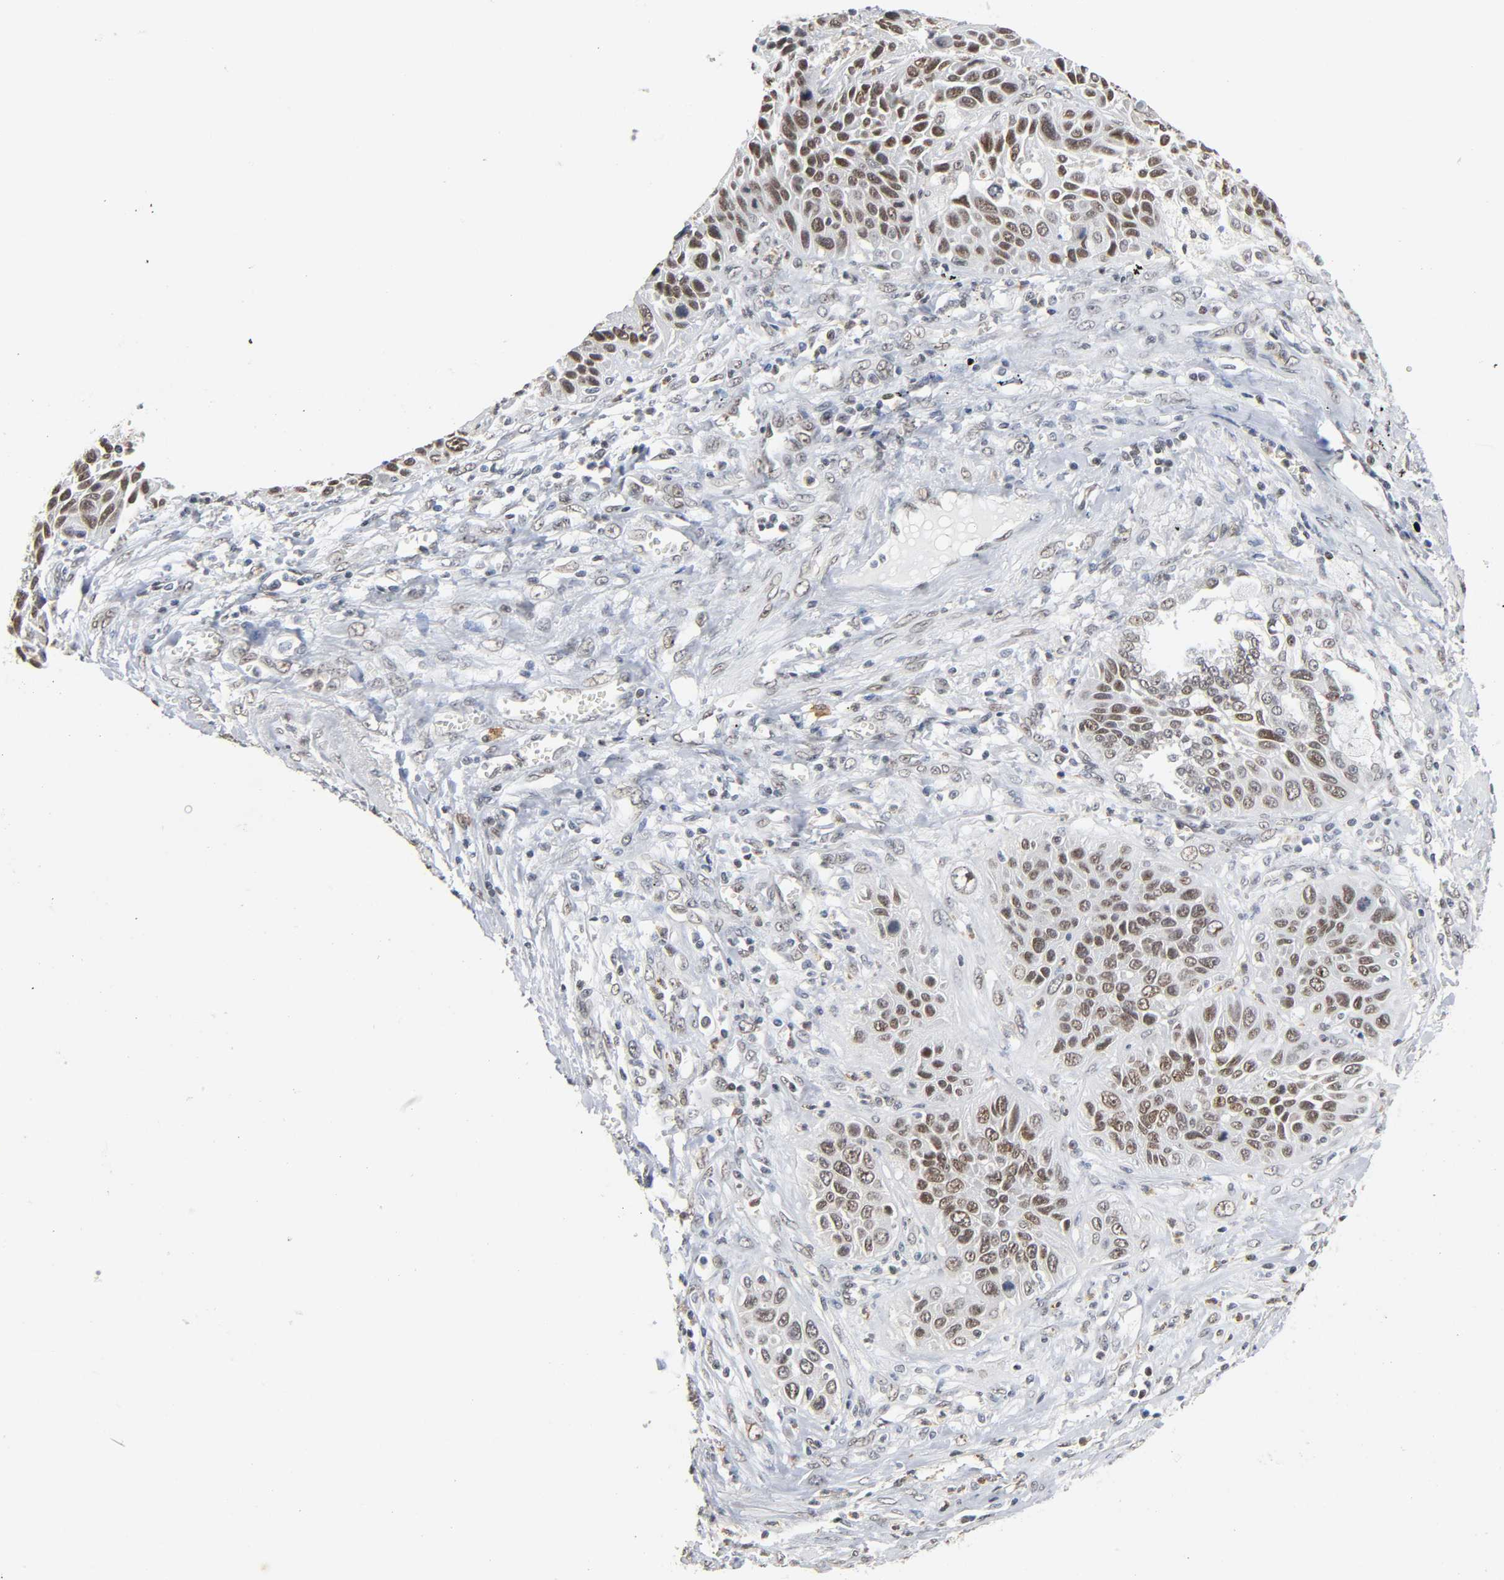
{"staining": {"intensity": "moderate", "quantity": ">75%", "location": "nuclear"}, "tissue": "lung cancer", "cell_type": "Tumor cells", "image_type": "cancer", "snomed": [{"axis": "morphology", "description": "Squamous cell carcinoma, NOS"}, {"axis": "topography", "description": "Lung"}], "caption": "IHC staining of lung cancer, which exhibits medium levels of moderate nuclear positivity in about >75% of tumor cells indicating moderate nuclear protein expression. The staining was performed using DAB (3,3'-diaminobenzidine) (brown) for protein detection and nuclei were counterstained in hematoxylin (blue).", "gene": "SUMO1", "patient": {"sex": "female", "age": 76}}